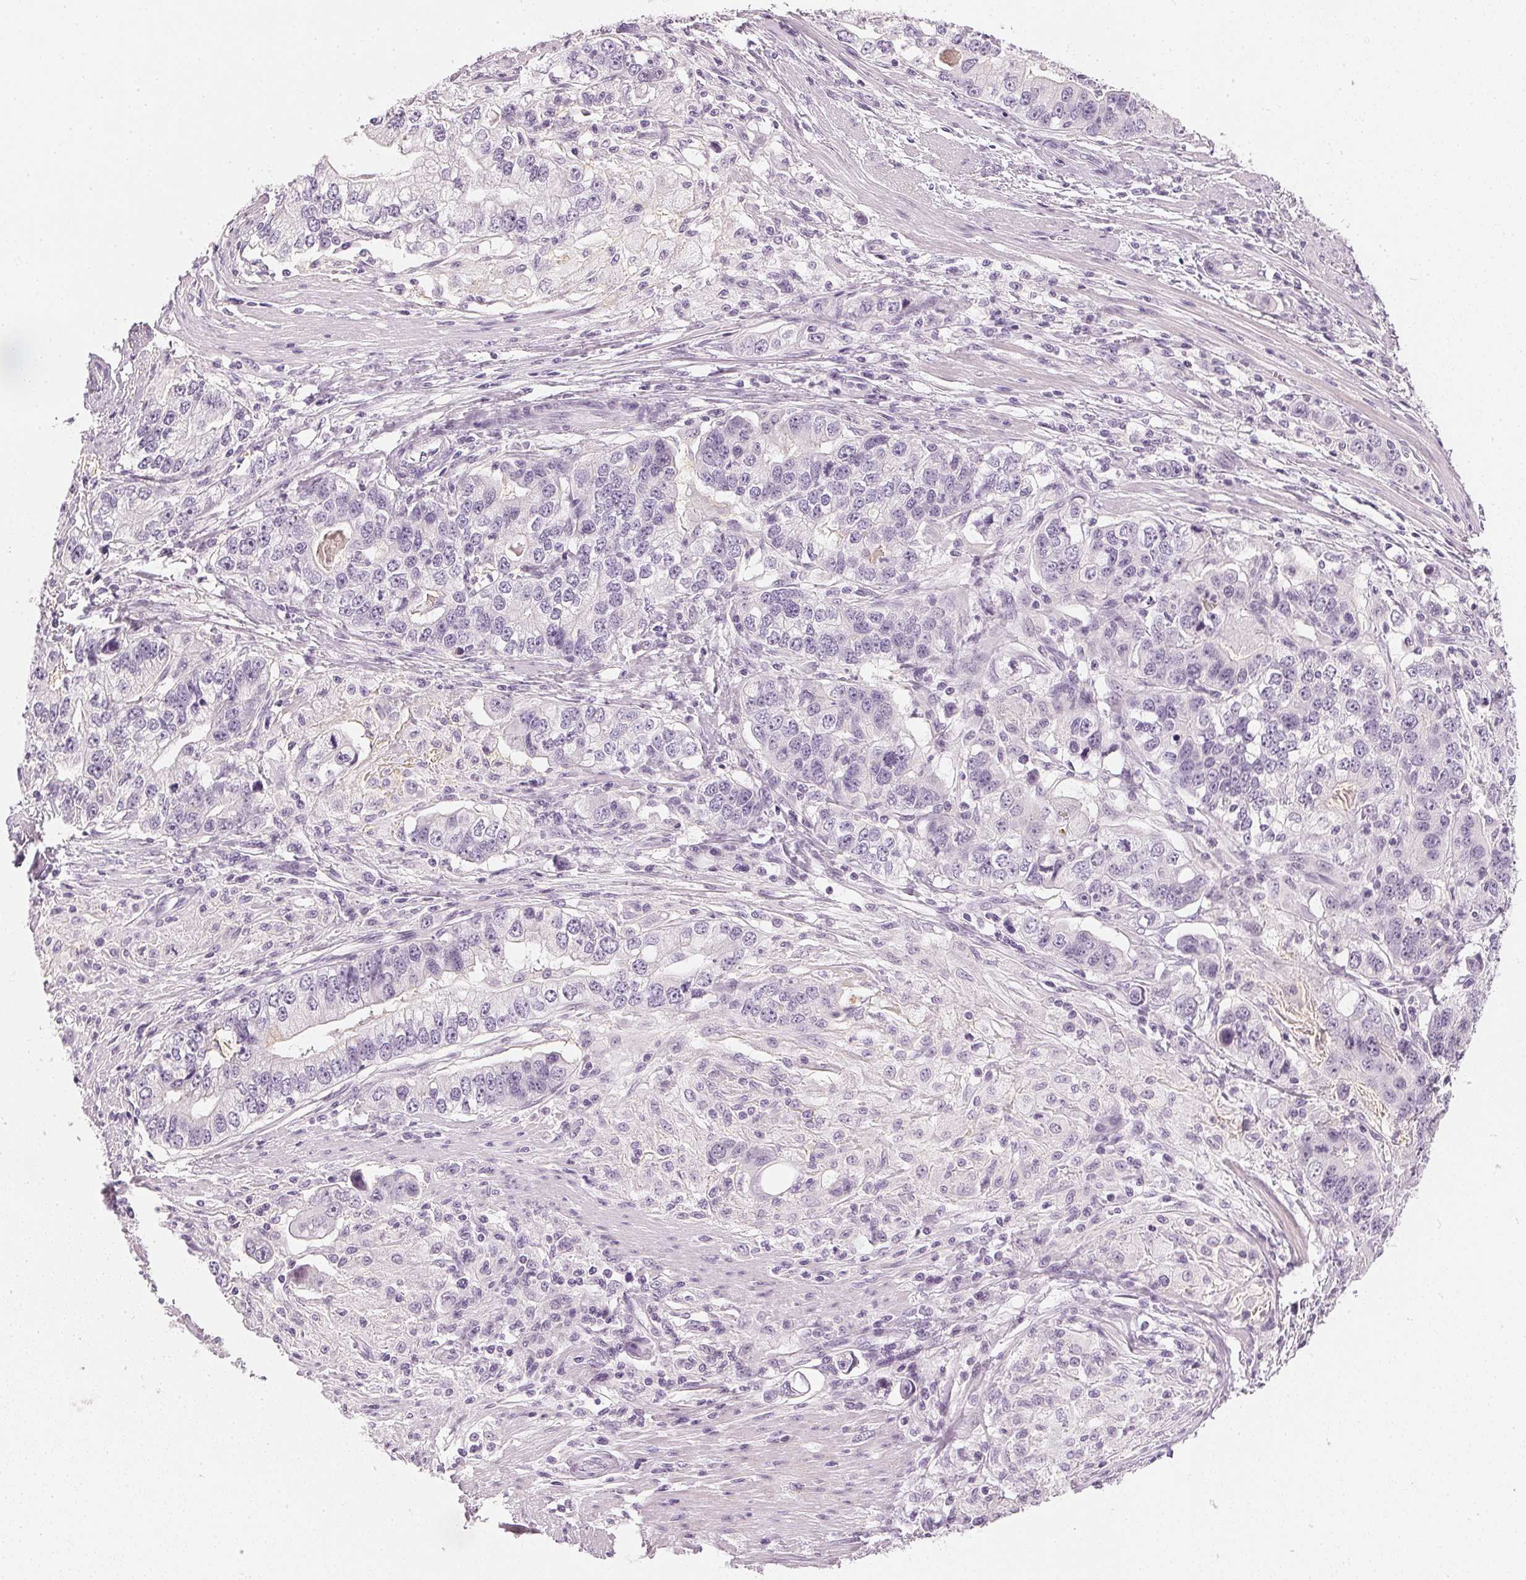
{"staining": {"intensity": "negative", "quantity": "none", "location": "none"}, "tissue": "stomach cancer", "cell_type": "Tumor cells", "image_type": "cancer", "snomed": [{"axis": "morphology", "description": "Adenocarcinoma, NOS"}, {"axis": "topography", "description": "Stomach, lower"}], "caption": "This is an immunohistochemistry micrograph of human adenocarcinoma (stomach). There is no expression in tumor cells.", "gene": "CHST4", "patient": {"sex": "female", "age": 72}}